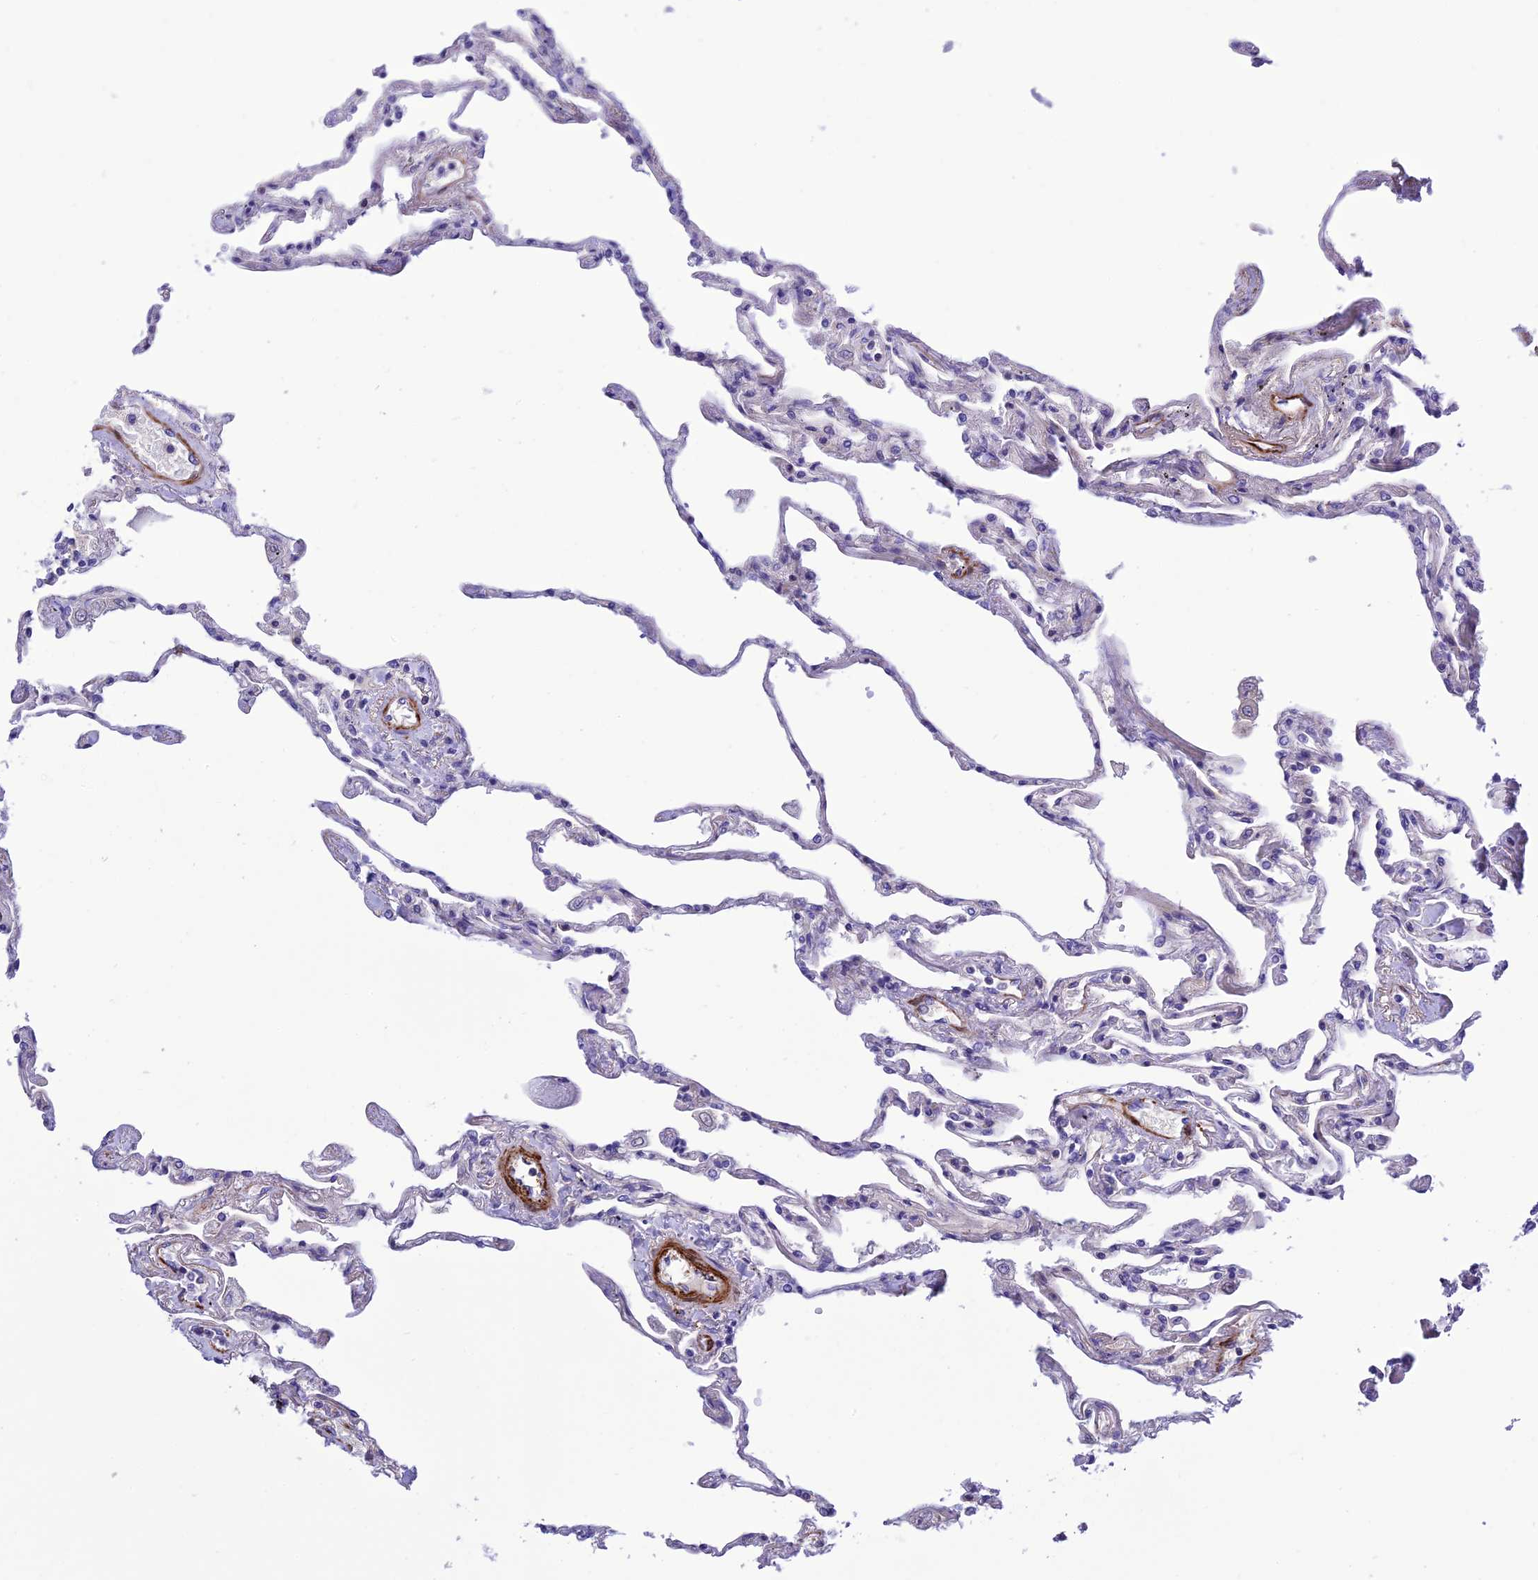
{"staining": {"intensity": "negative", "quantity": "none", "location": "none"}, "tissue": "lung", "cell_type": "Alveolar cells", "image_type": "normal", "snomed": [{"axis": "morphology", "description": "Normal tissue, NOS"}, {"axis": "topography", "description": "Lung"}], "caption": "The histopathology image displays no significant expression in alveolar cells of lung. Brightfield microscopy of immunohistochemistry (IHC) stained with DAB (3,3'-diaminobenzidine) (brown) and hematoxylin (blue), captured at high magnification.", "gene": "FRA10AC1", "patient": {"sex": "female", "age": 67}}